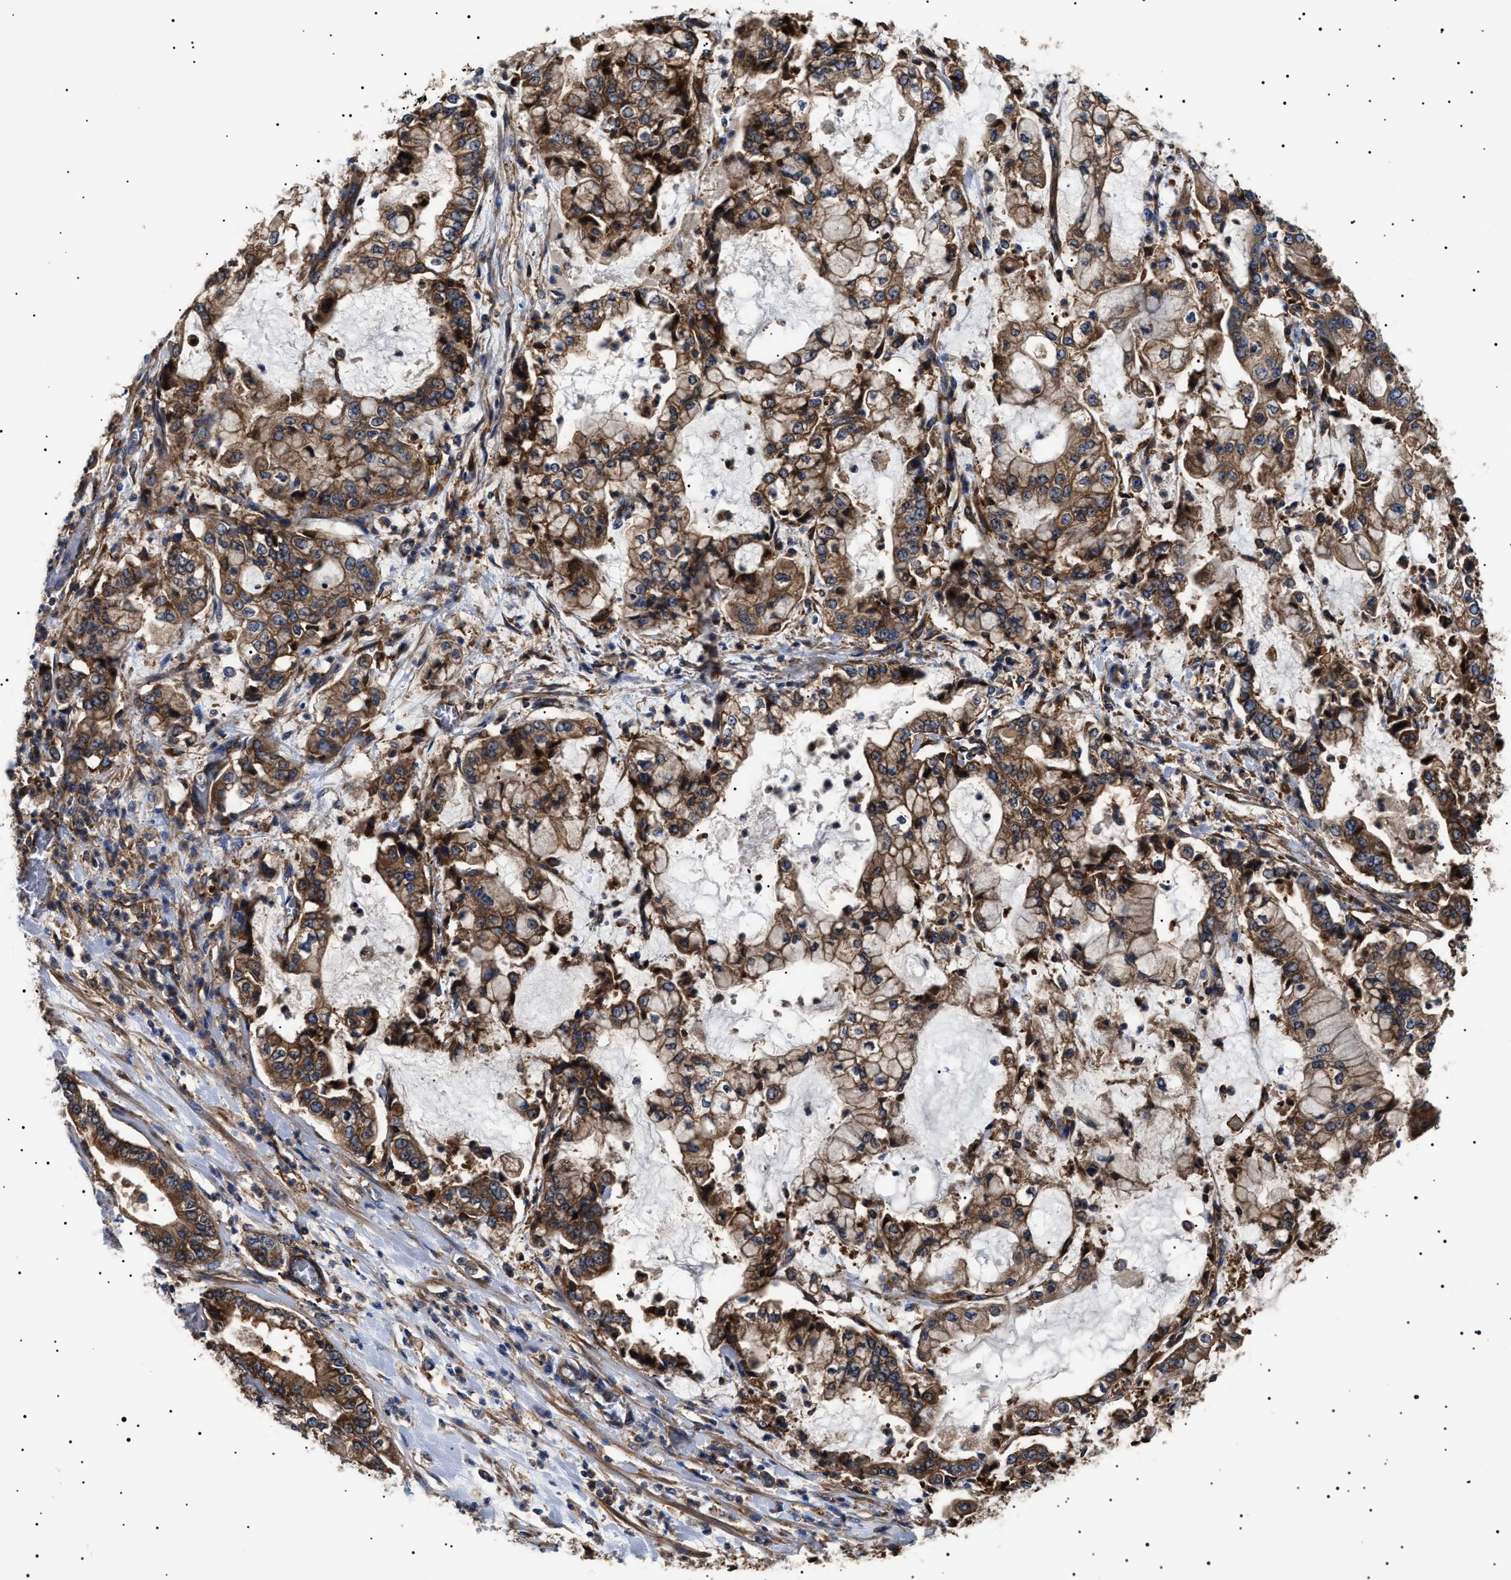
{"staining": {"intensity": "moderate", "quantity": ">75%", "location": "cytoplasmic/membranous"}, "tissue": "stomach cancer", "cell_type": "Tumor cells", "image_type": "cancer", "snomed": [{"axis": "morphology", "description": "Adenocarcinoma, NOS"}, {"axis": "topography", "description": "Stomach"}], "caption": "Tumor cells show medium levels of moderate cytoplasmic/membranous staining in about >75% of cells in adenocarcinoma (stomach).", "gene": "TPP2", "patient": {"sex": "male", "age": 76}}